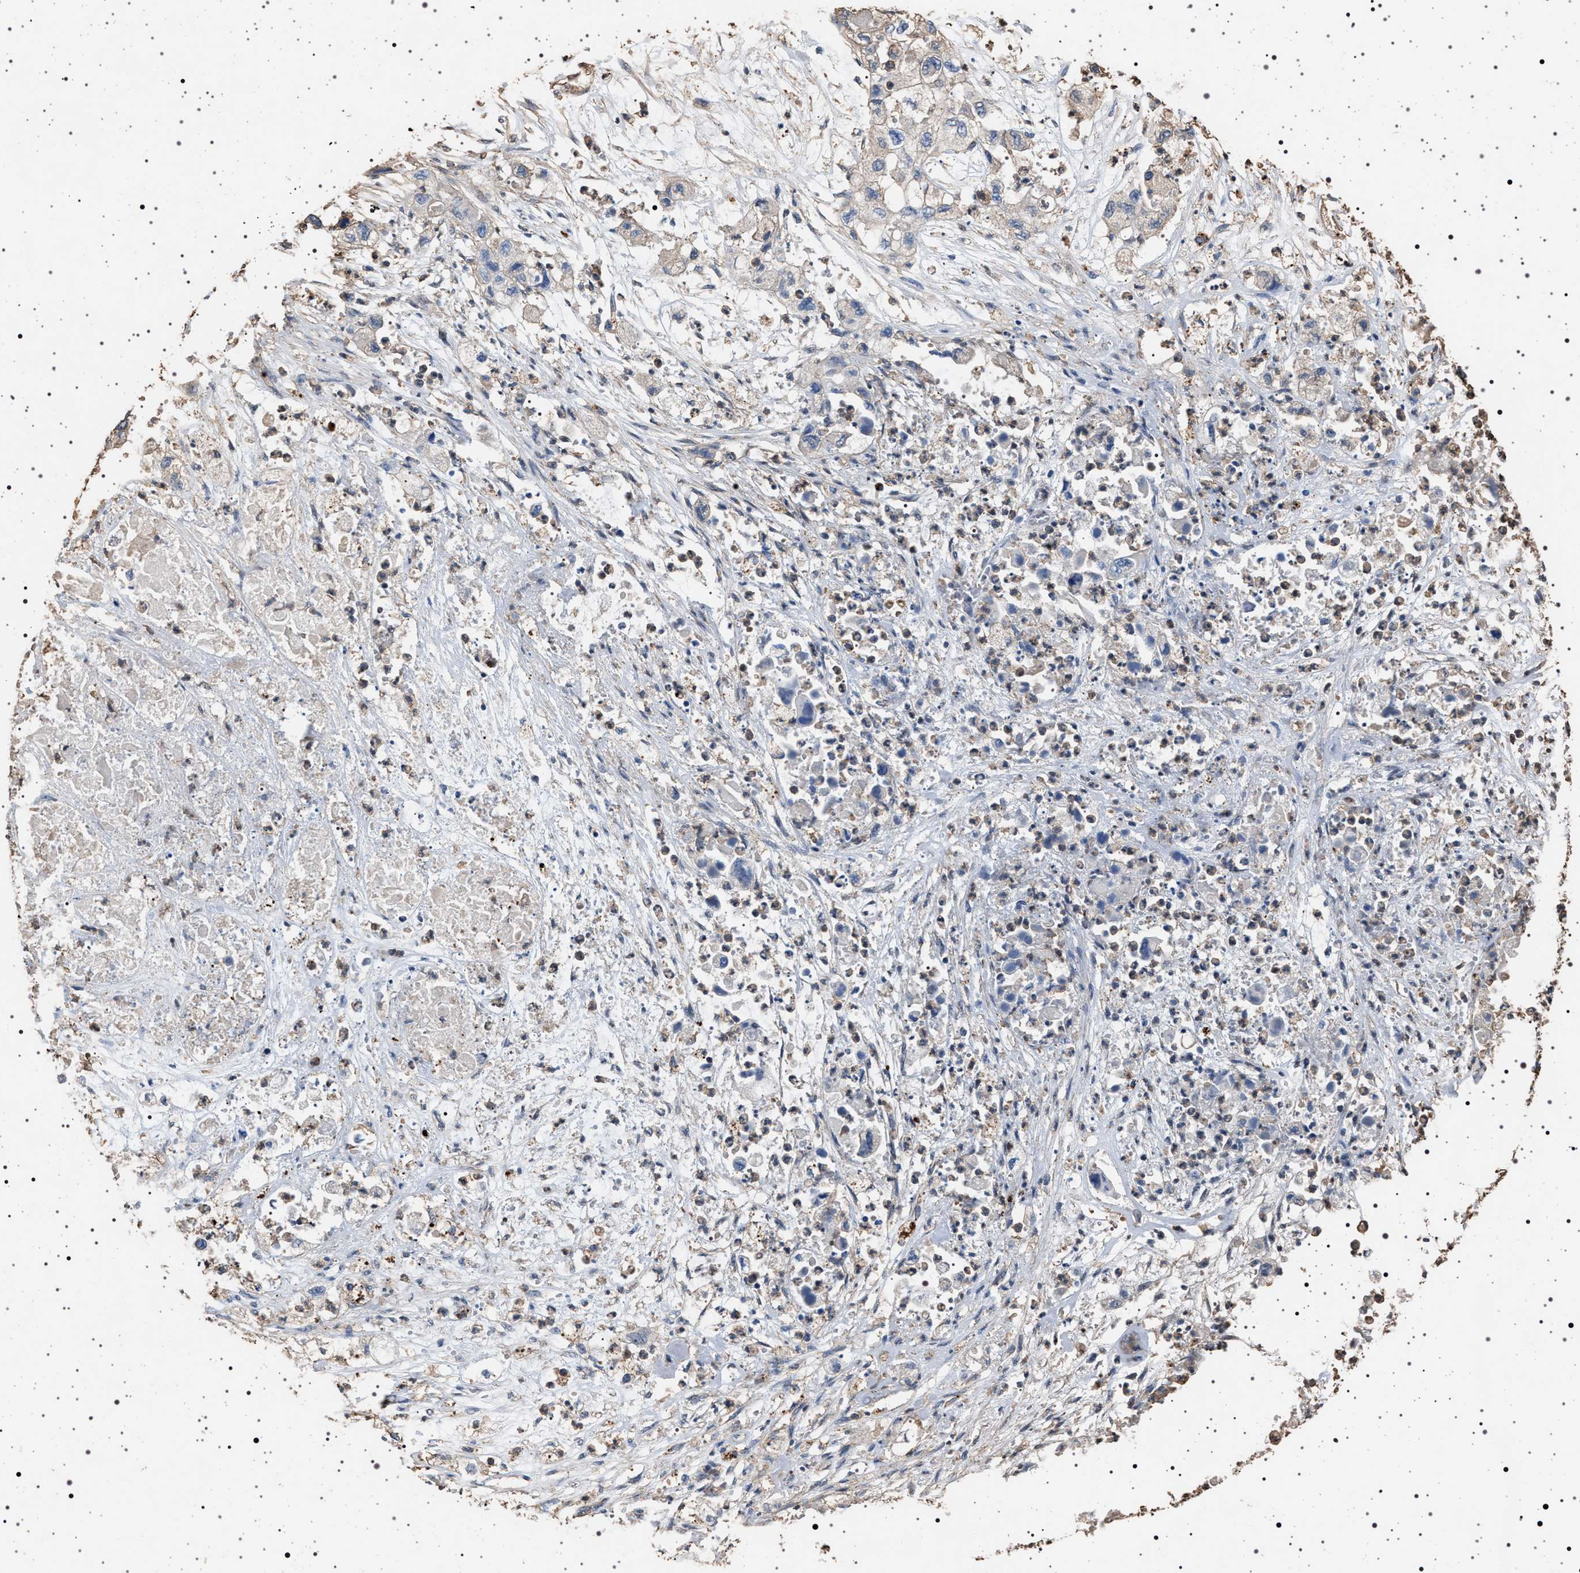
{"staining": {"intensity": "negative", "quantity": "none", "location": "none"}, "tissue": "pancreatic cancer", "cell_type": "Tumor cells", "image_type": "cancer", "snomed": [{"axis": "morphology", "description": "Adenocarcinoma, NOS"}, {"axis": "topography", "description": "Pancreas"}], "caption": "Immunohistochemical staining of adenocarcinoma (pancreatic) demonstrates no significant expression in tumor cells.", "gene": "SMAP2", "patient": {"sex": "female", "age": 78}}